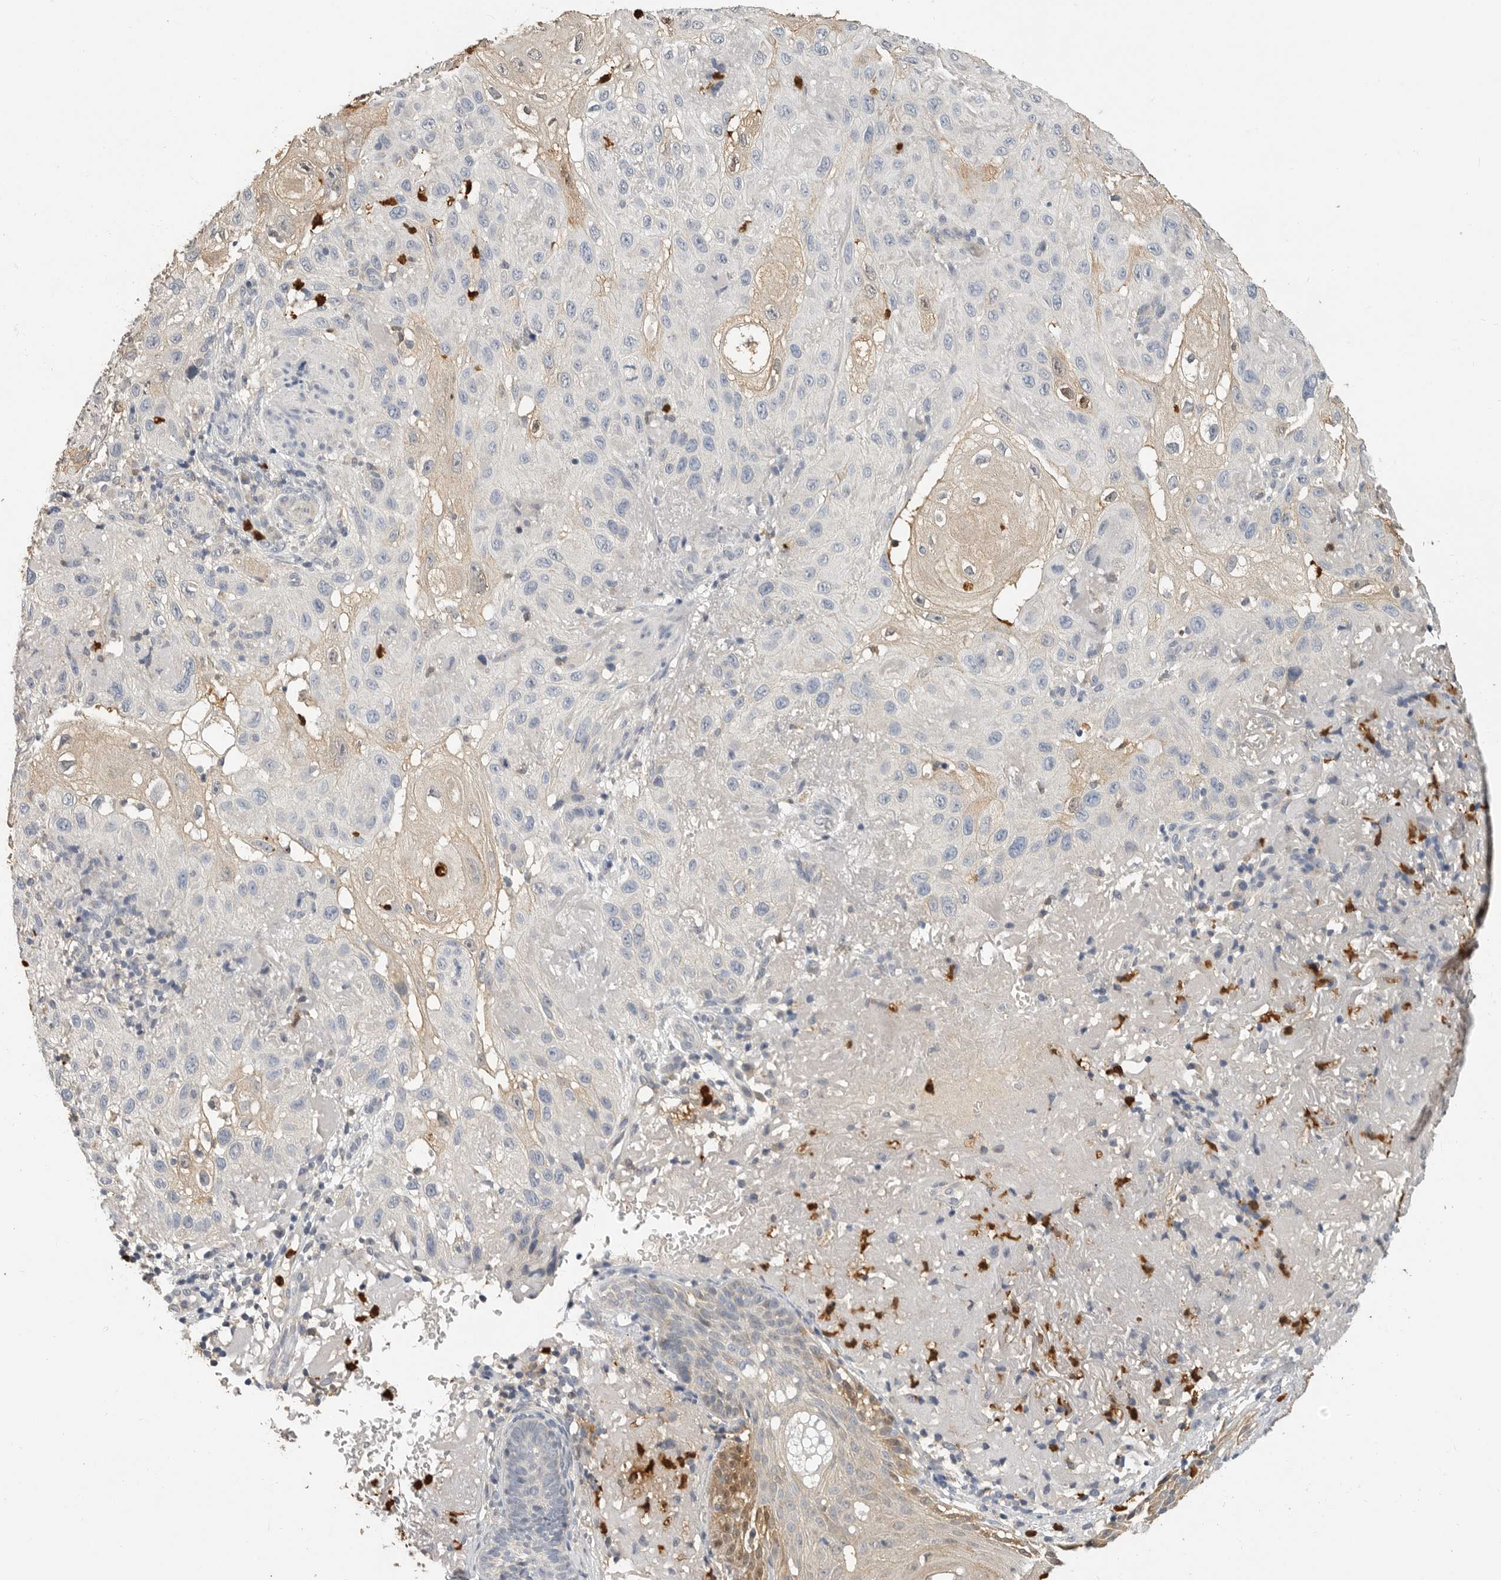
{"staining": {"intensity": "weak", "quantity": "<25%", "location": "cytoplasmic/membranous"}, "tissue": "skin cancer", "cell_type": "Tumor cells", "image_type": "cancer", "snomed": [{"axis": "morphology", "description": "Normal tissue, NOS"}, {"axis": "morphology", "description": "Squamous cell carcinoma, NOS"}, {"axis": "topography", "description": "Skin"}], "caption": "Tumor cells show no significant protein staining in skin squamous cell carcinoma.", "gene": "LTBR", "patient": {"sex": "female", "age": 96}}